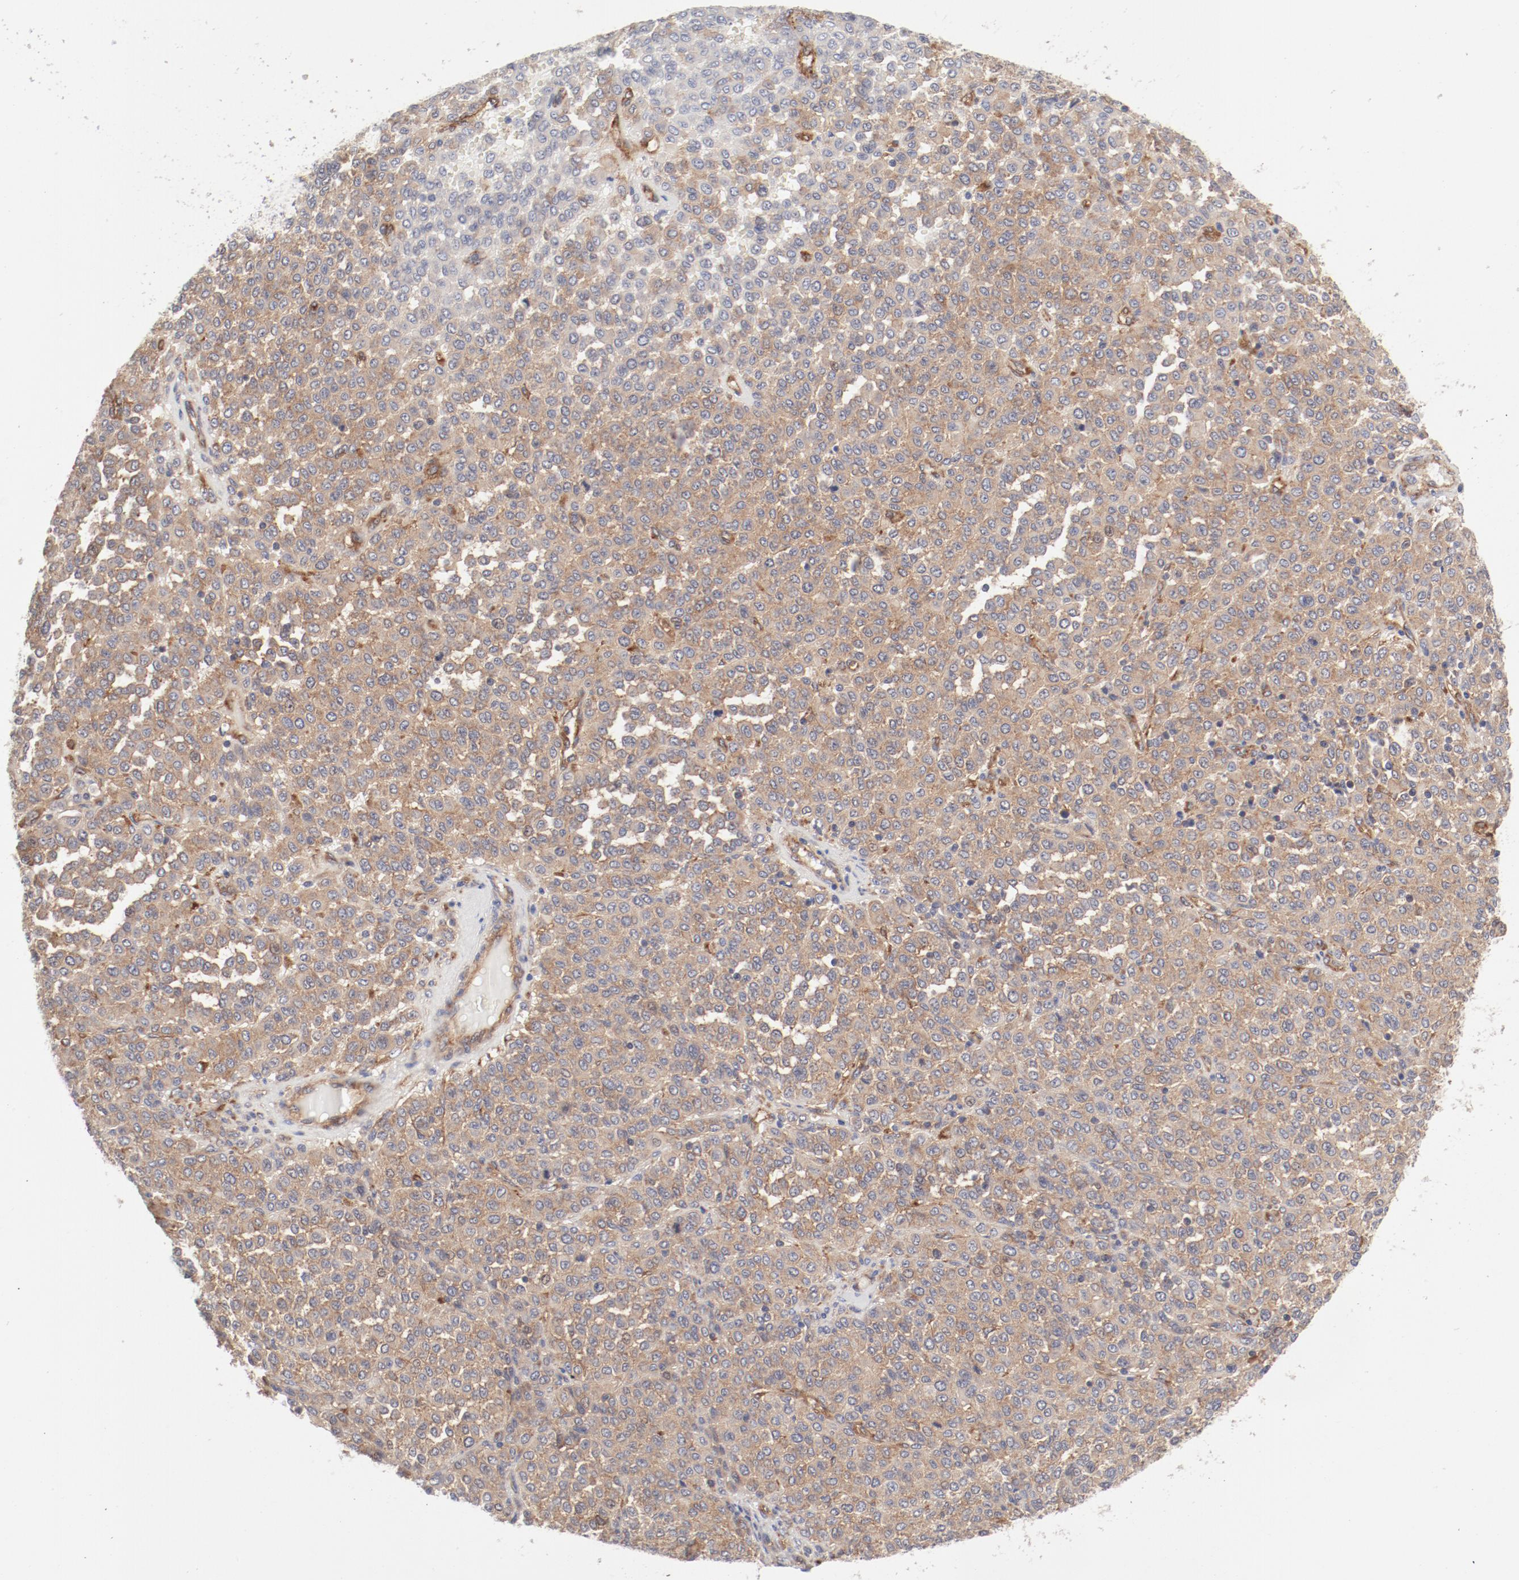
{"staining": {"intensity": "moderate", "quantity": ">75%", "location": "cytoplasmic/membranous"}, "tissue": "melanoma", "cell_type": "Tumor cells", "image_type": "cancer", "snomed": [{"axis": "morphology", "description": "Malignant melanoma, Metastatic site"}, {"axis": "topography", "description": "Pancreas"}], "caption": "Protein expression analysis of human melanoma reveals moderate cytoplasmic/membranous positivity in approximately >75% of tumor cells.", "gene": "AP2A1", "patient": {"sex": "female", "age": 30}}